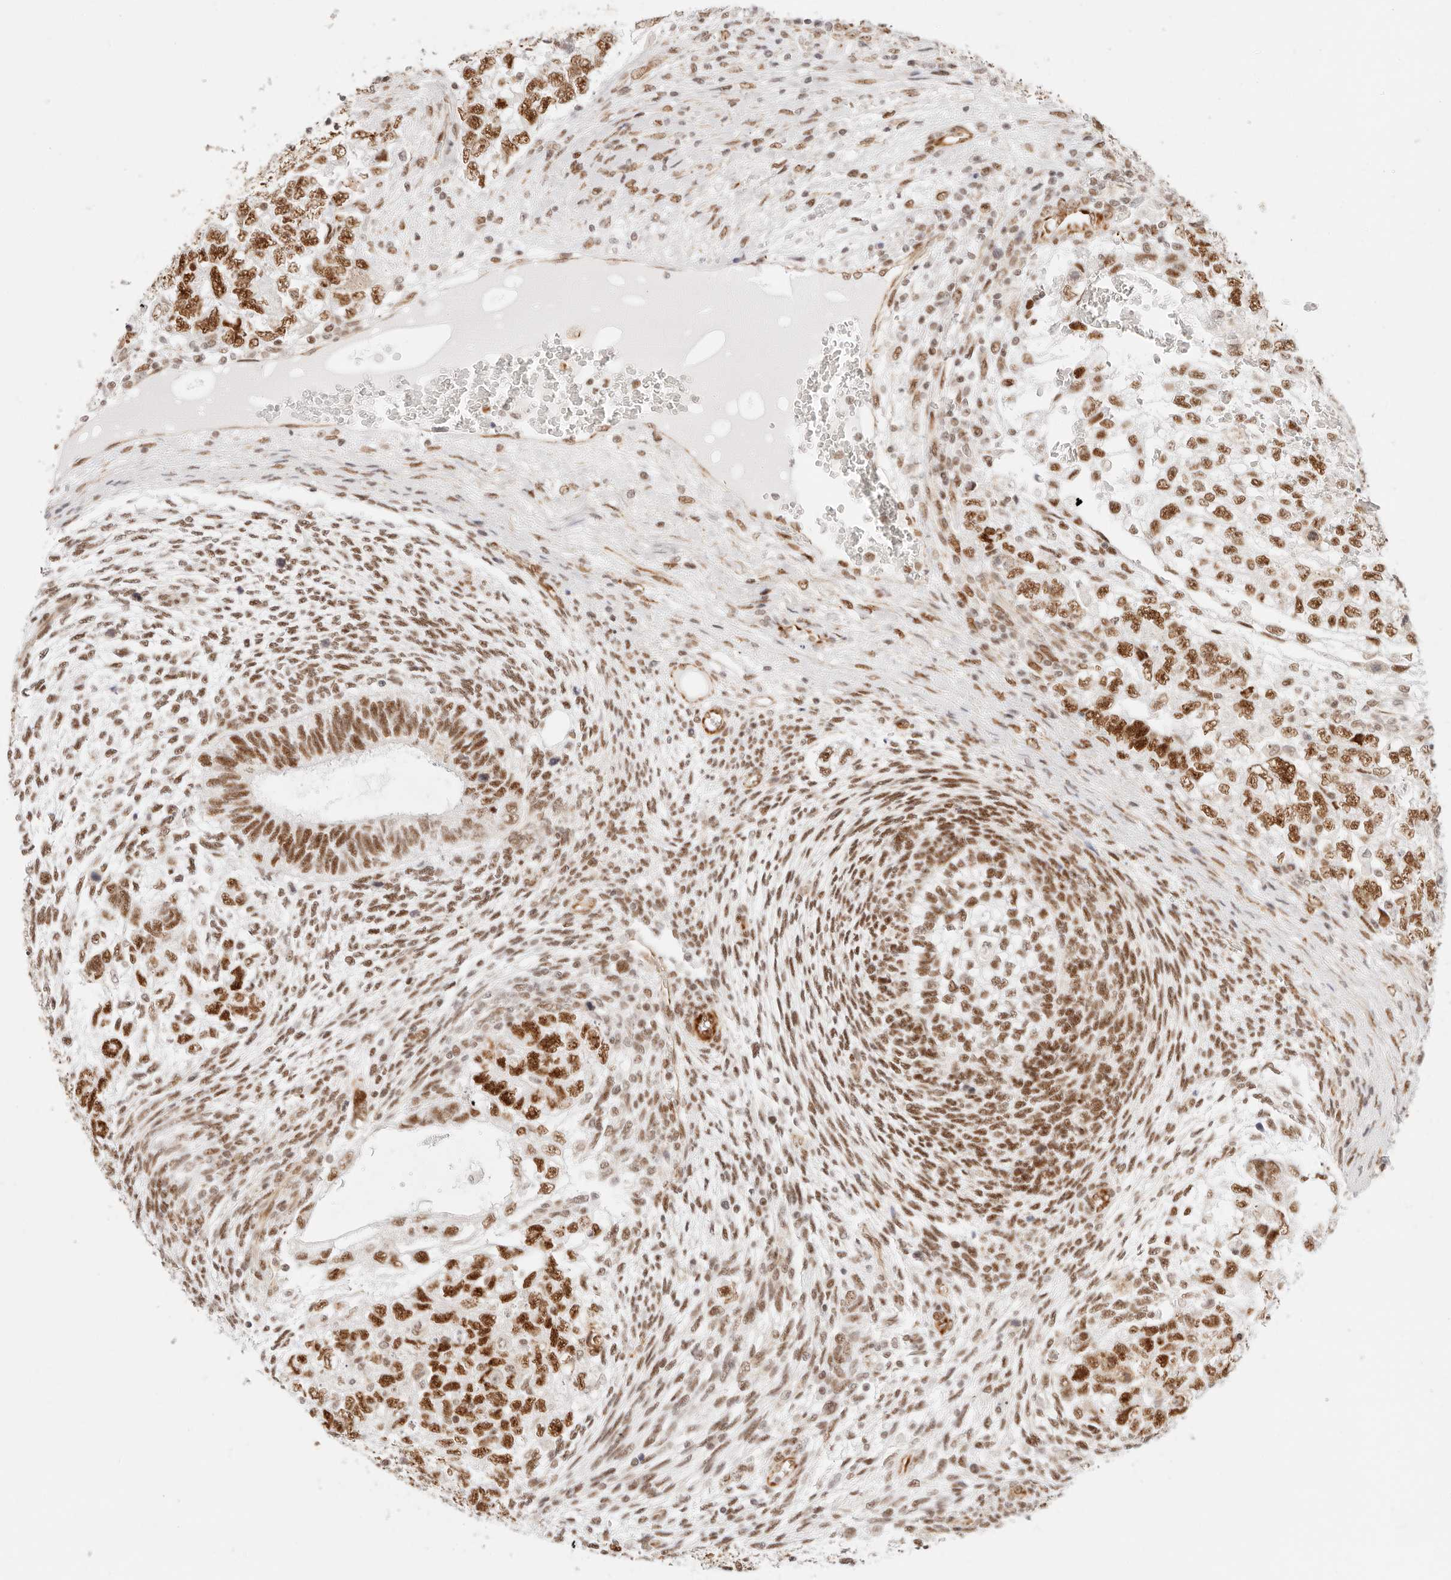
{"staining": {"intensity": "strong", "quantity": ">75%", "location": "nuclear"}, "tissue": "testis cancer", "cell_type": "Tumor cells", "image_type": "cancer", "snomed": [{"axis": "morphology", "description": "Carcinoma, Embryonal, NOS"}, {"axis": "topography", "description": "Testis"}], "caption": "Embryonal carcinoma (testis) stained for a protein (brown) demonstrates strong nuclear positive positivity in approximately >75% of tumor cells.", "gene": "ZC3H11A", "patient": {"sex": "male", "age": 37}}